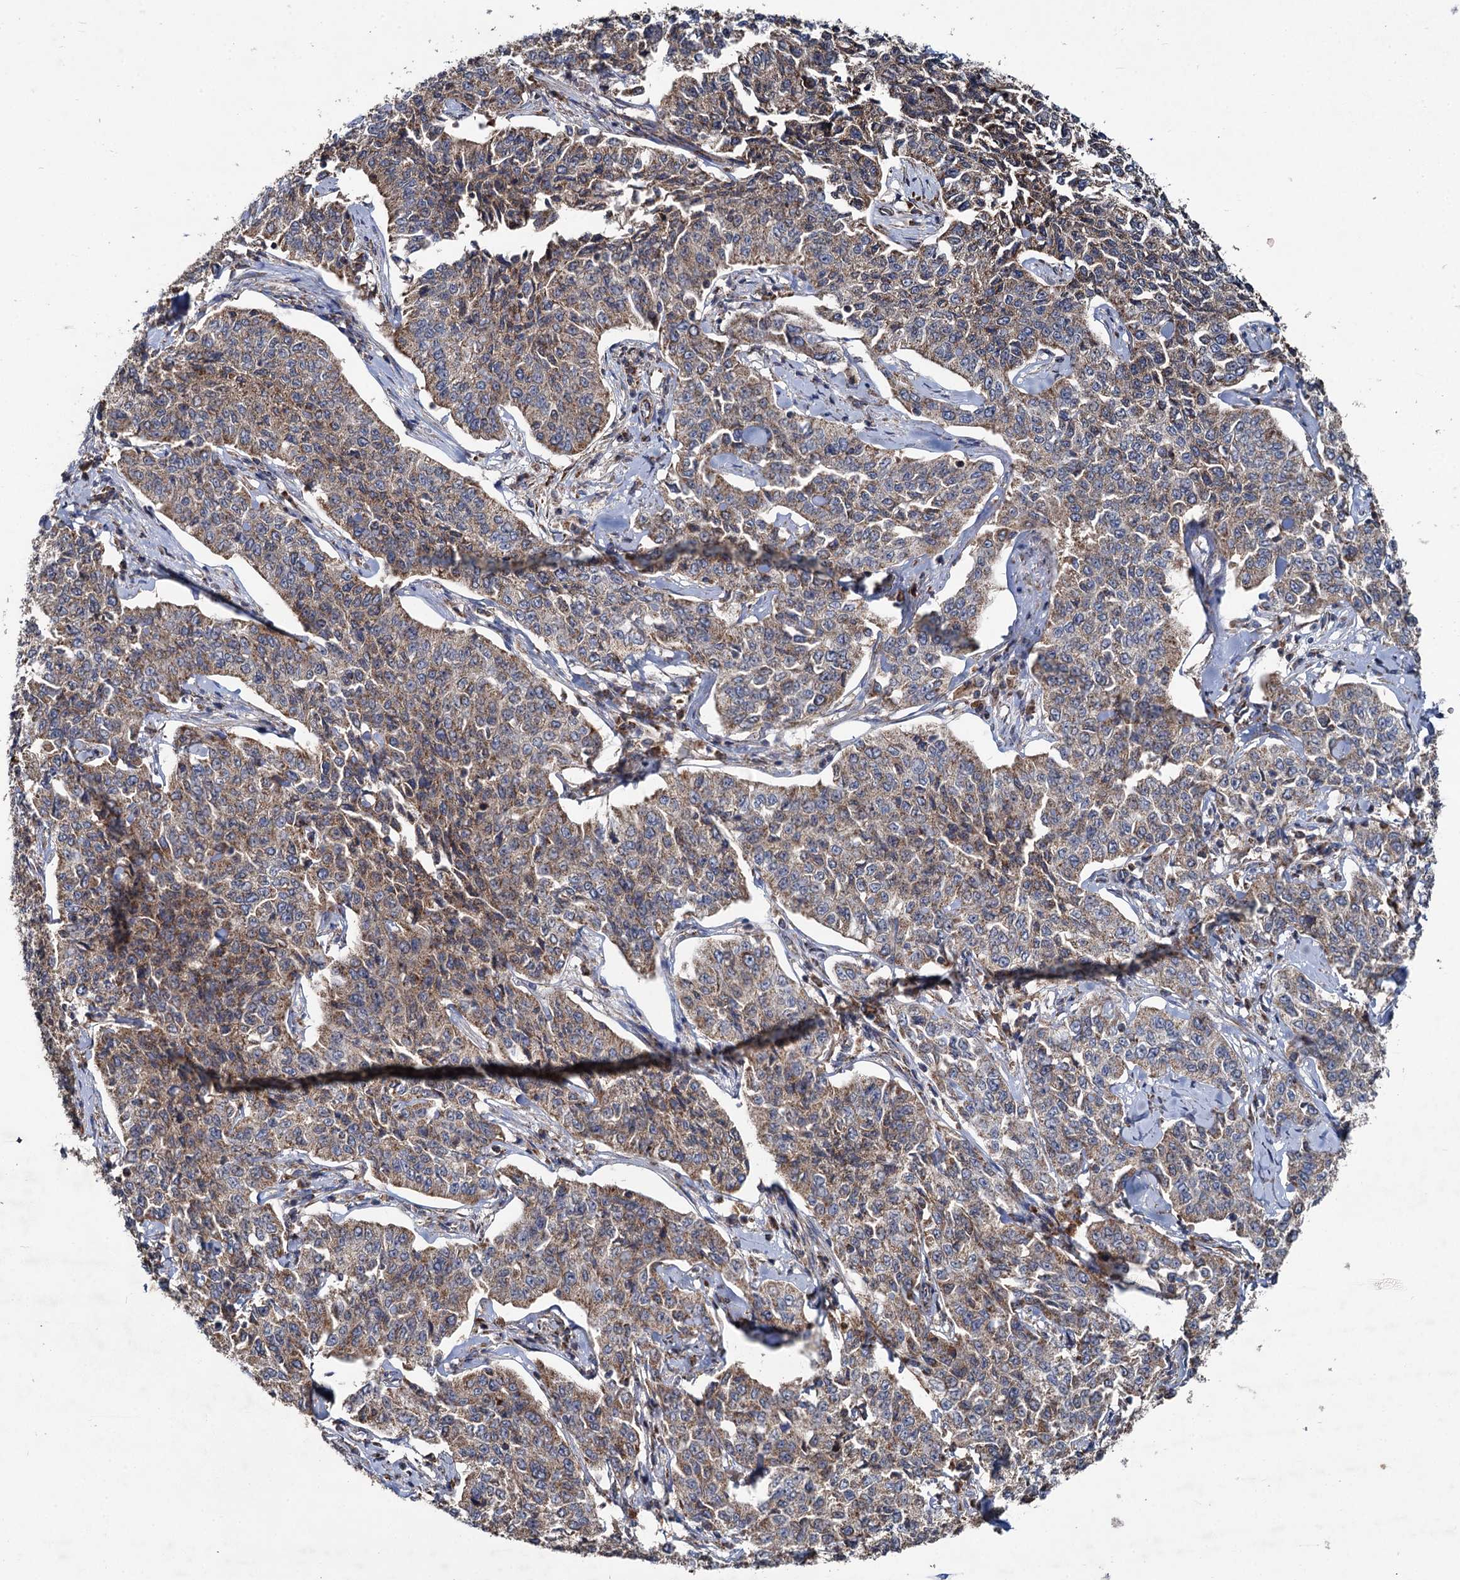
{"staining": {"intensity": "moderate", "quantity": ">75%", "location": "cytoplasmic/membranous"}, "tissue": "cervical cancer", "cell_type": "Tumor cells", "image_type": "cancer", "snomed": [{"axis": "morphology", "description": "Squamous cell carcinoma, NOS"}, {"axis": "topography", "description": "Cervix"}], "caption": "Moderate cytoplasmic/membranous protein expression is present in approximately >75% of tumor cells in cervical cancer.", "gene": "METTL4", "patient": {"sex": "female", "age": 35}}